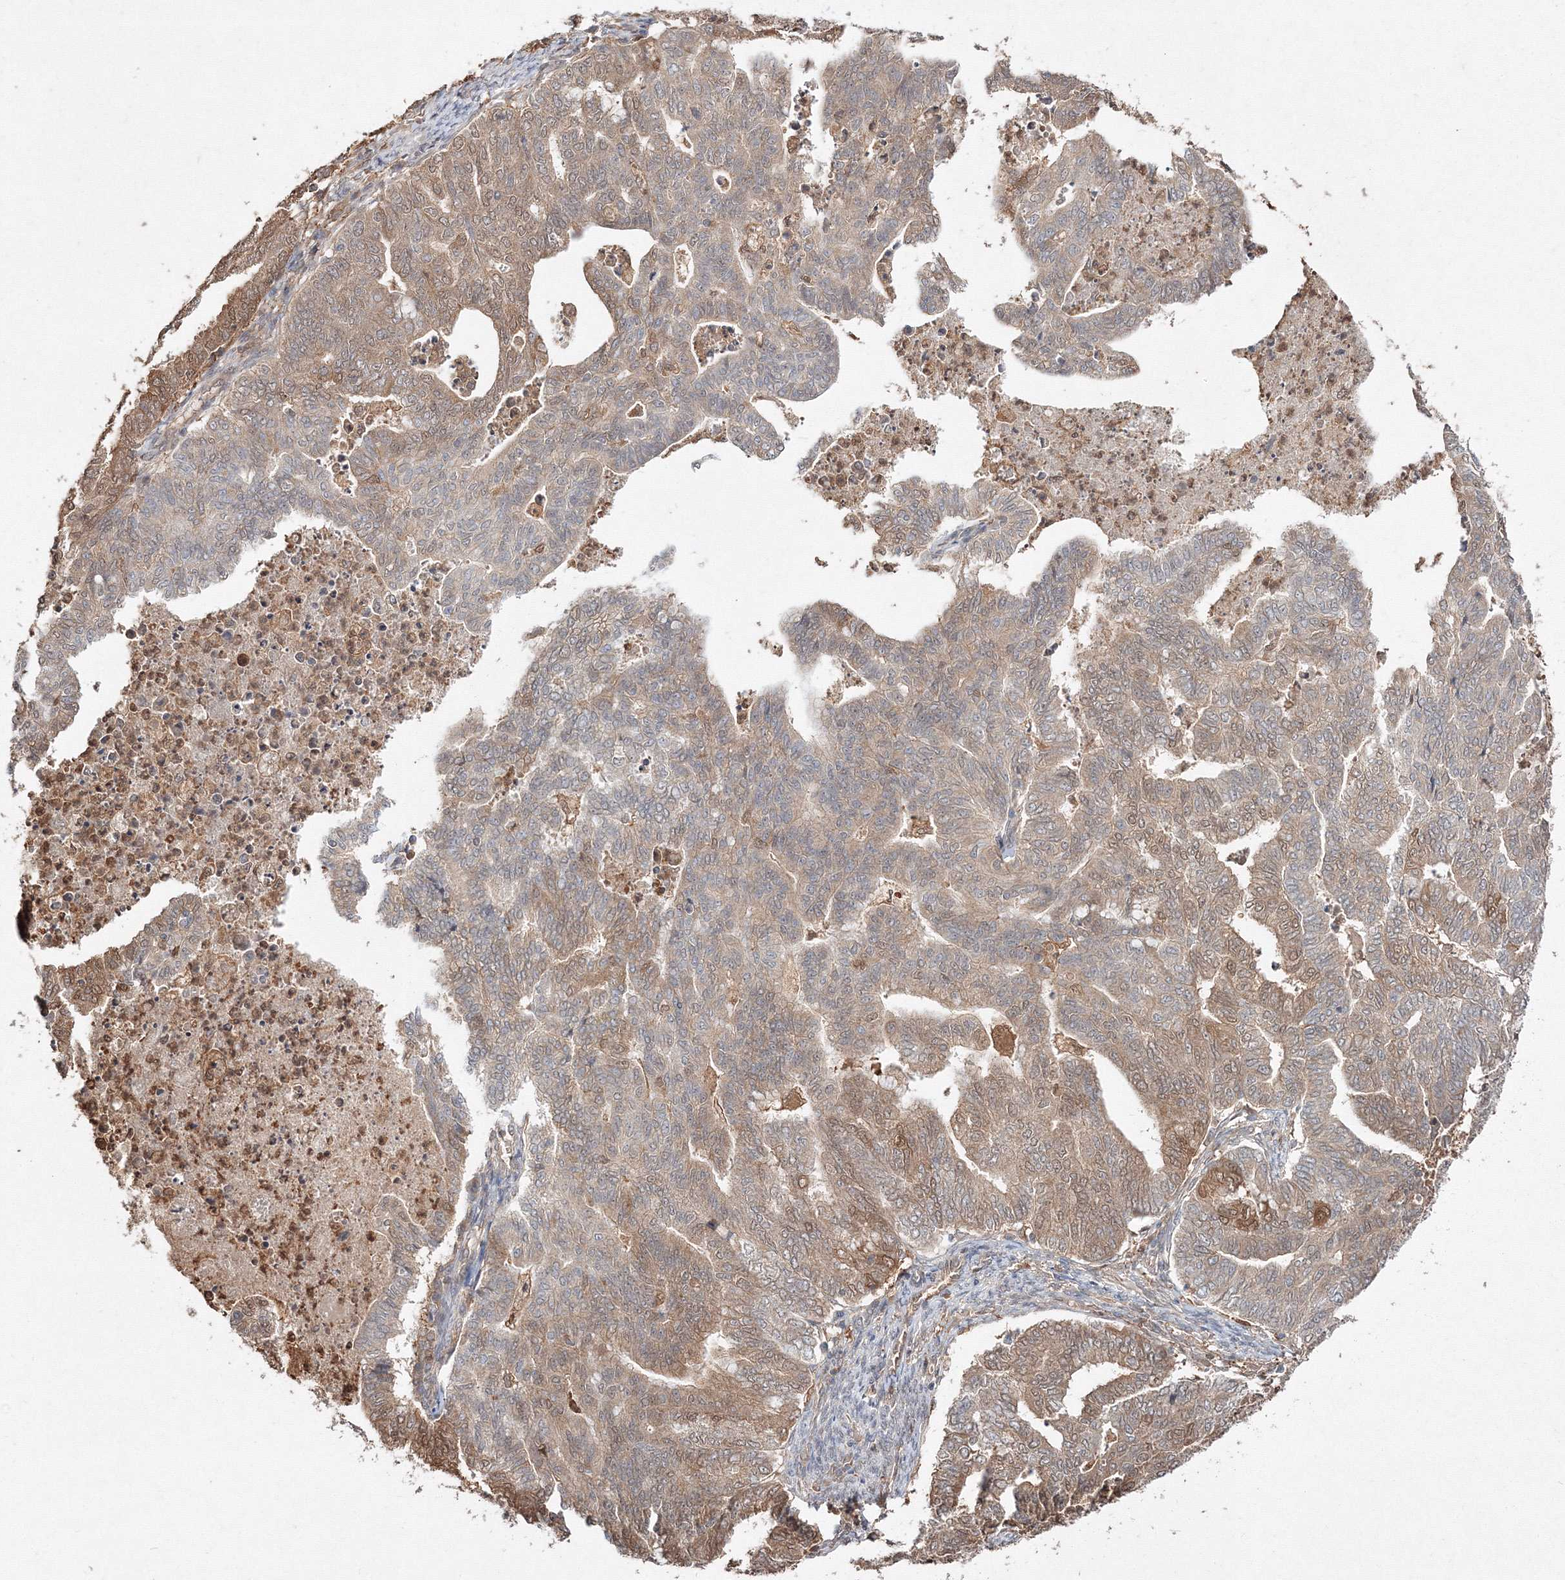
{"staining": {"intensity": "moderate", "quantity": "25%-75%", "location": "cytoplasmic/membranous,nuclear"}, "tissue": "endometrial cancer", "cell_type": "Tumor cells", "image_type": "cancer", "snomed": [{"axis": "morphology", "description": "Adenocarcinoma, NOS"}, {"axis": "topography", "description": "Endometrium"}], "caption": "Adenocarcinoma (endometrial) stained for a protein (brown) reveals moderate cytoplasmic/membranous and nuclear positive staining in approximately 25%-75% of tumor cells.", "gene": "S100A11", "patient": {"sex": "female", "age": 79}}